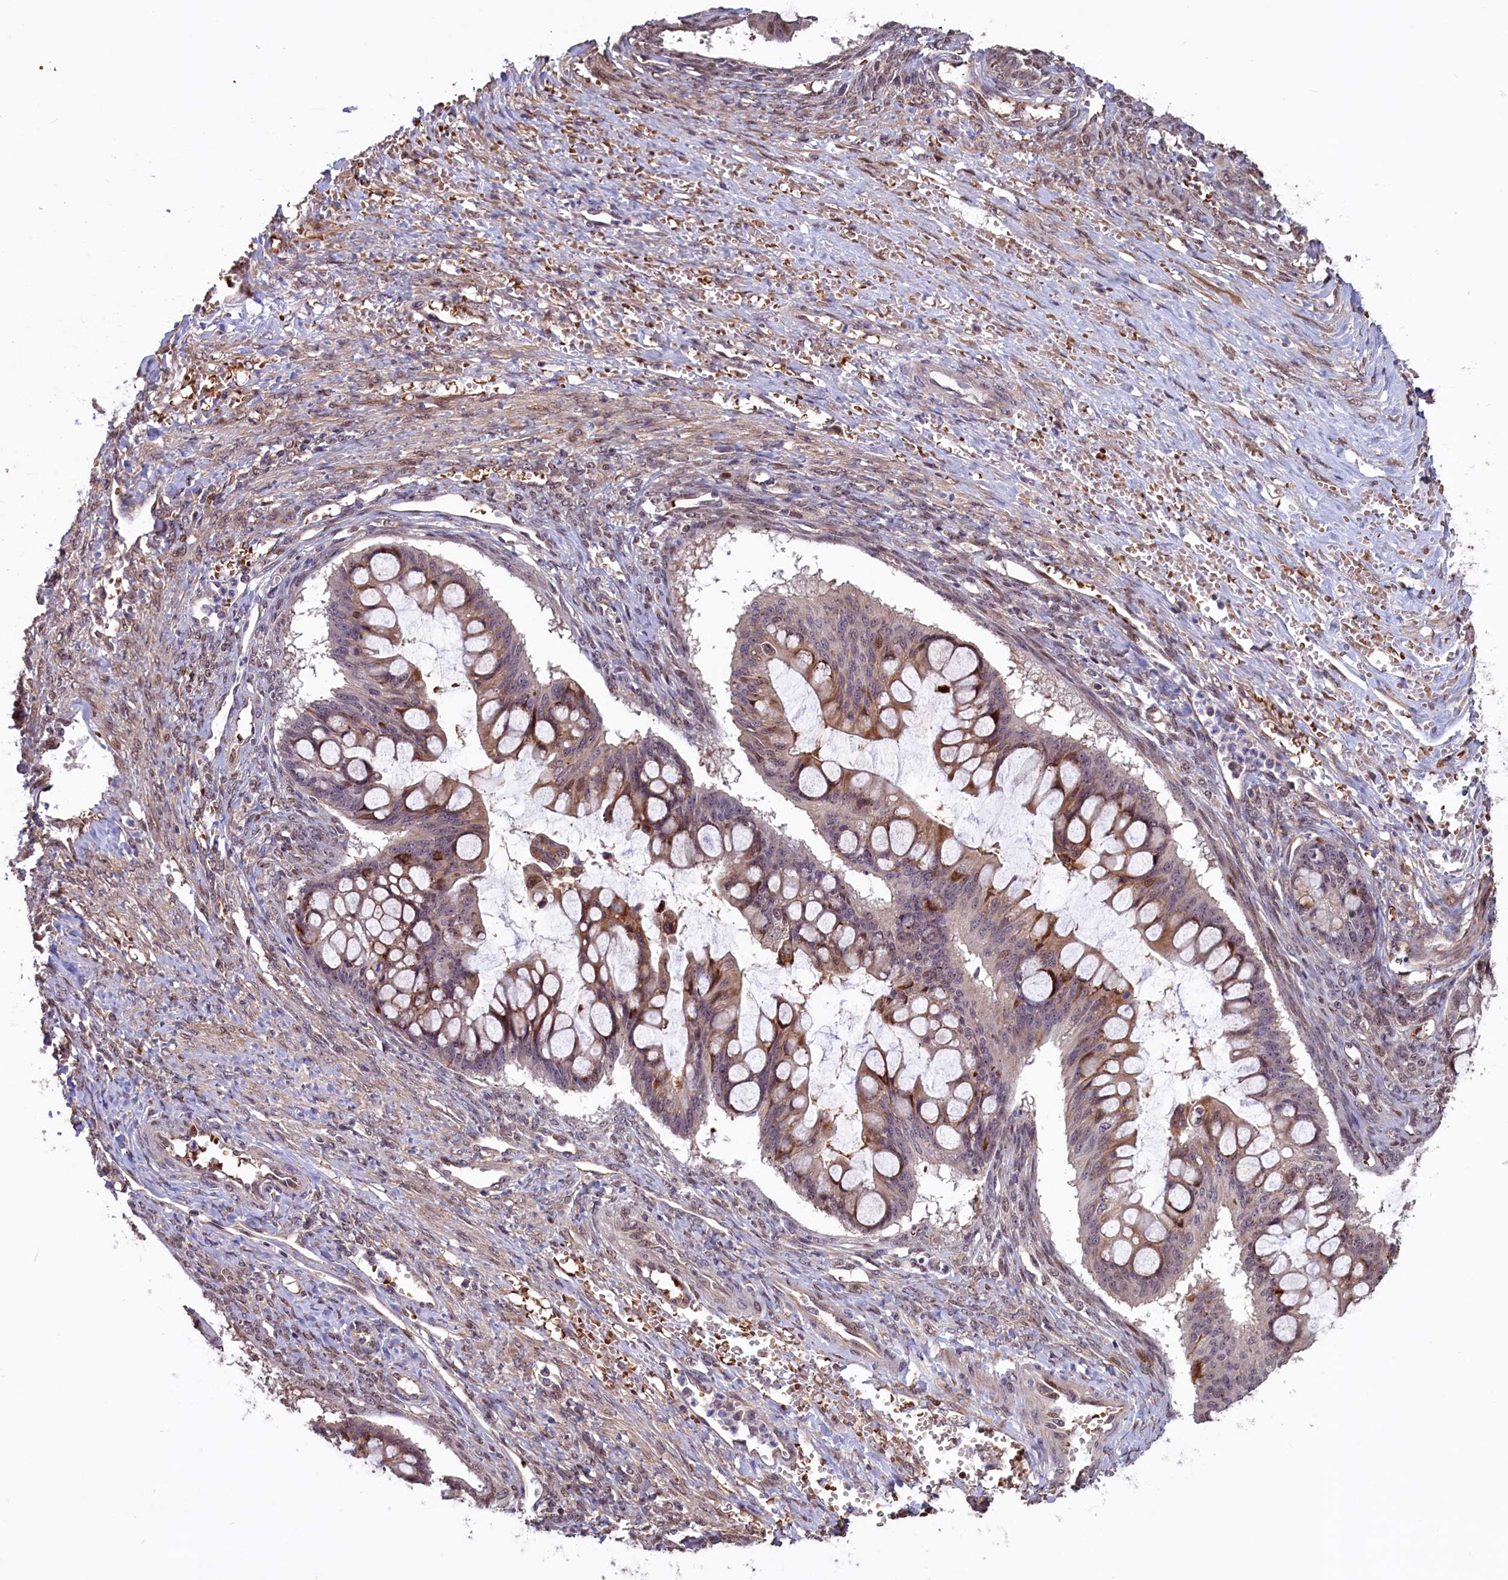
{"staining": {"intensity": "moderate", "quantity": "<25%", "location": "cytoplasmic/membranous,nuclear"}, "tissue": "ovarian cancer", "cell_type": "Tumor cells", "image_type": "cancer", "snomed": [{"axis": "morphology", "description": "Cystadenocarcinoma, mucinous, NOS"}, {"axis": "topography", "description": "Ovary"}], "caption": "Mucinous cystadenocarcinoma (ovarian) tissue shows moderate cytoplasmic/membranous and nuclear staining in about <25% of tumor cells", "gene": "SHFL", "patient": {"sex": "female", "age": 73}}